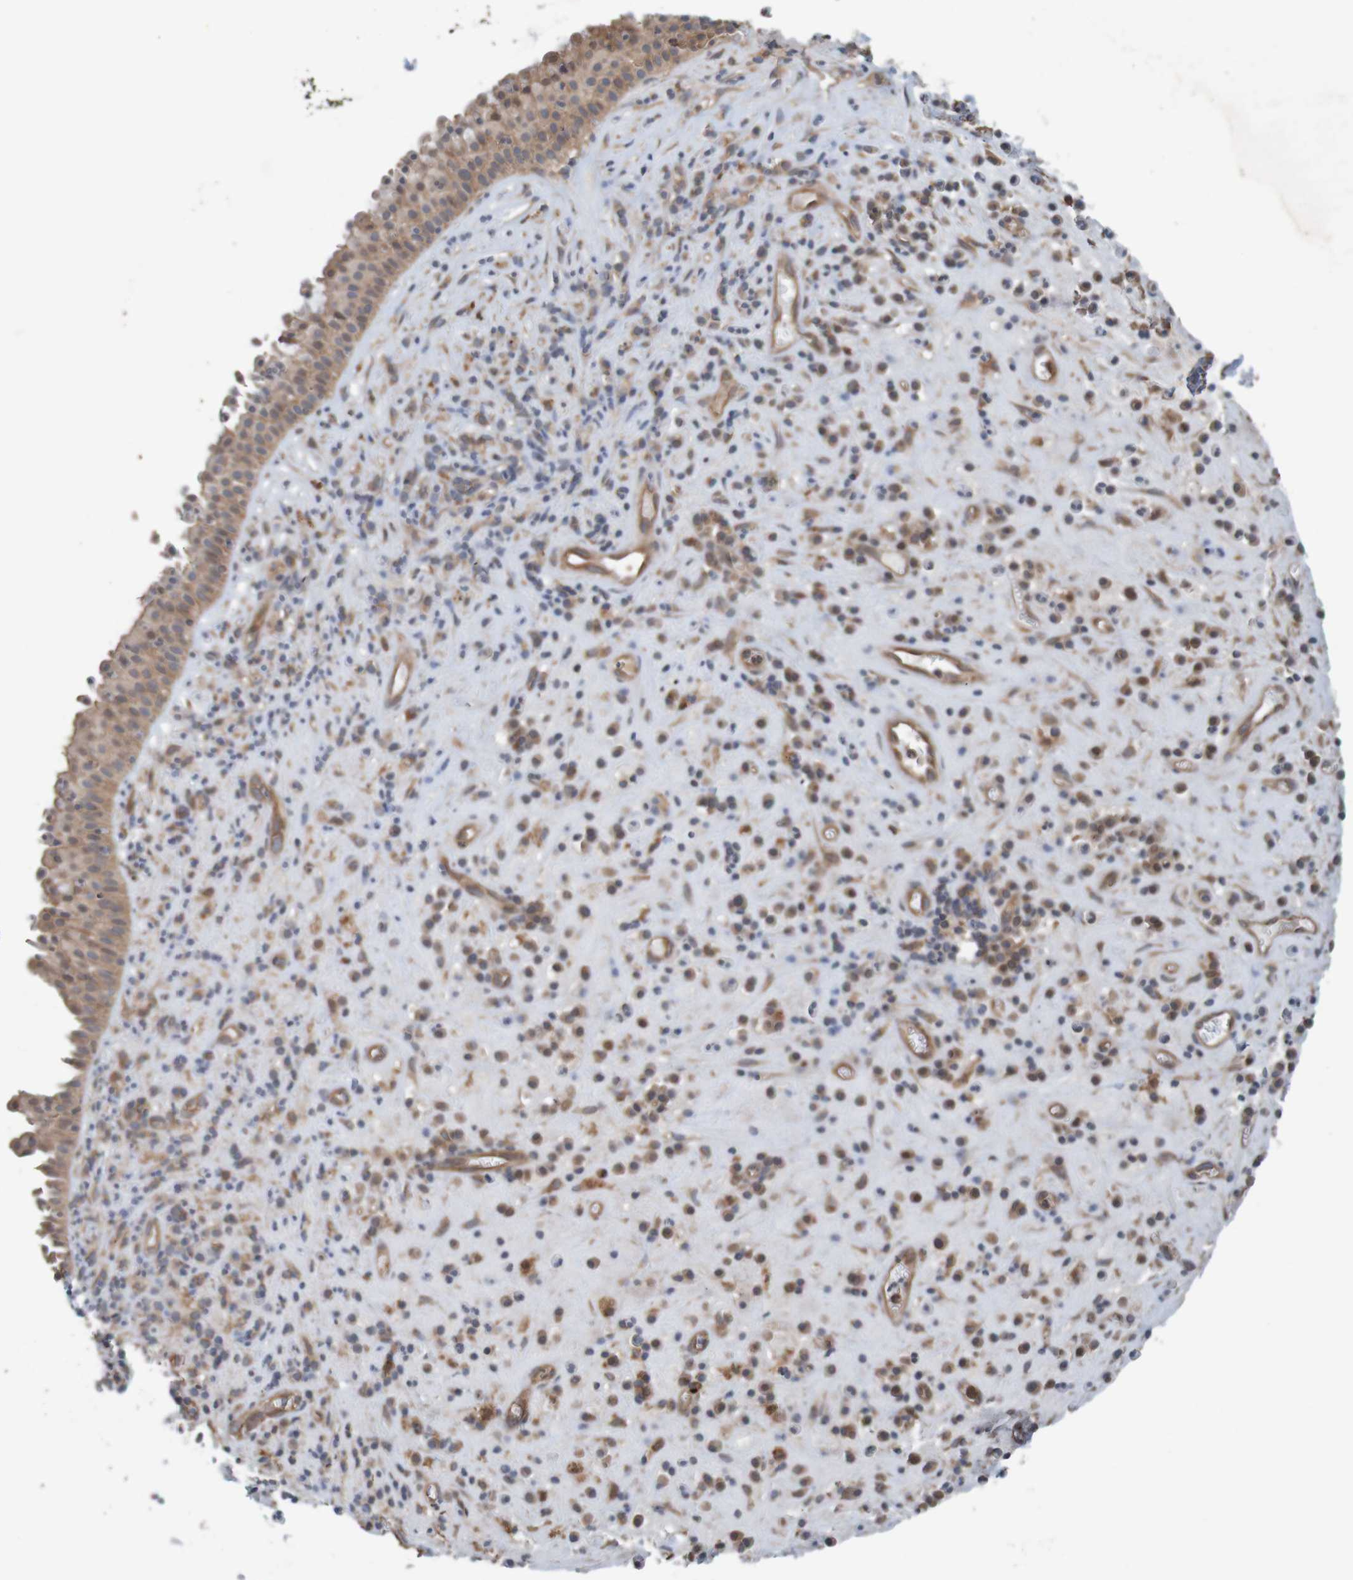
{"staining": {"intensity": "moderate", "quantity": ">75%", "location": "cytoplasmic/membranous"}, "tissue": "nasopharynx", "cell_type": "Respiratory epithelial cells", "image_type": "normal", "snomed": [{"axis": "morphology", "description": "Normal tissue, NOS"}, {"axis": "topography", "description": "Nasopharynx"}], "caption": "Respiratory epithelial cells display medium levels of moderate cytoplasmic/membranous expression in about >75% of cells in normal nasopharynx.", "gene": "ARHGEF11", "patient": {"sex": "female", "age": 51}}